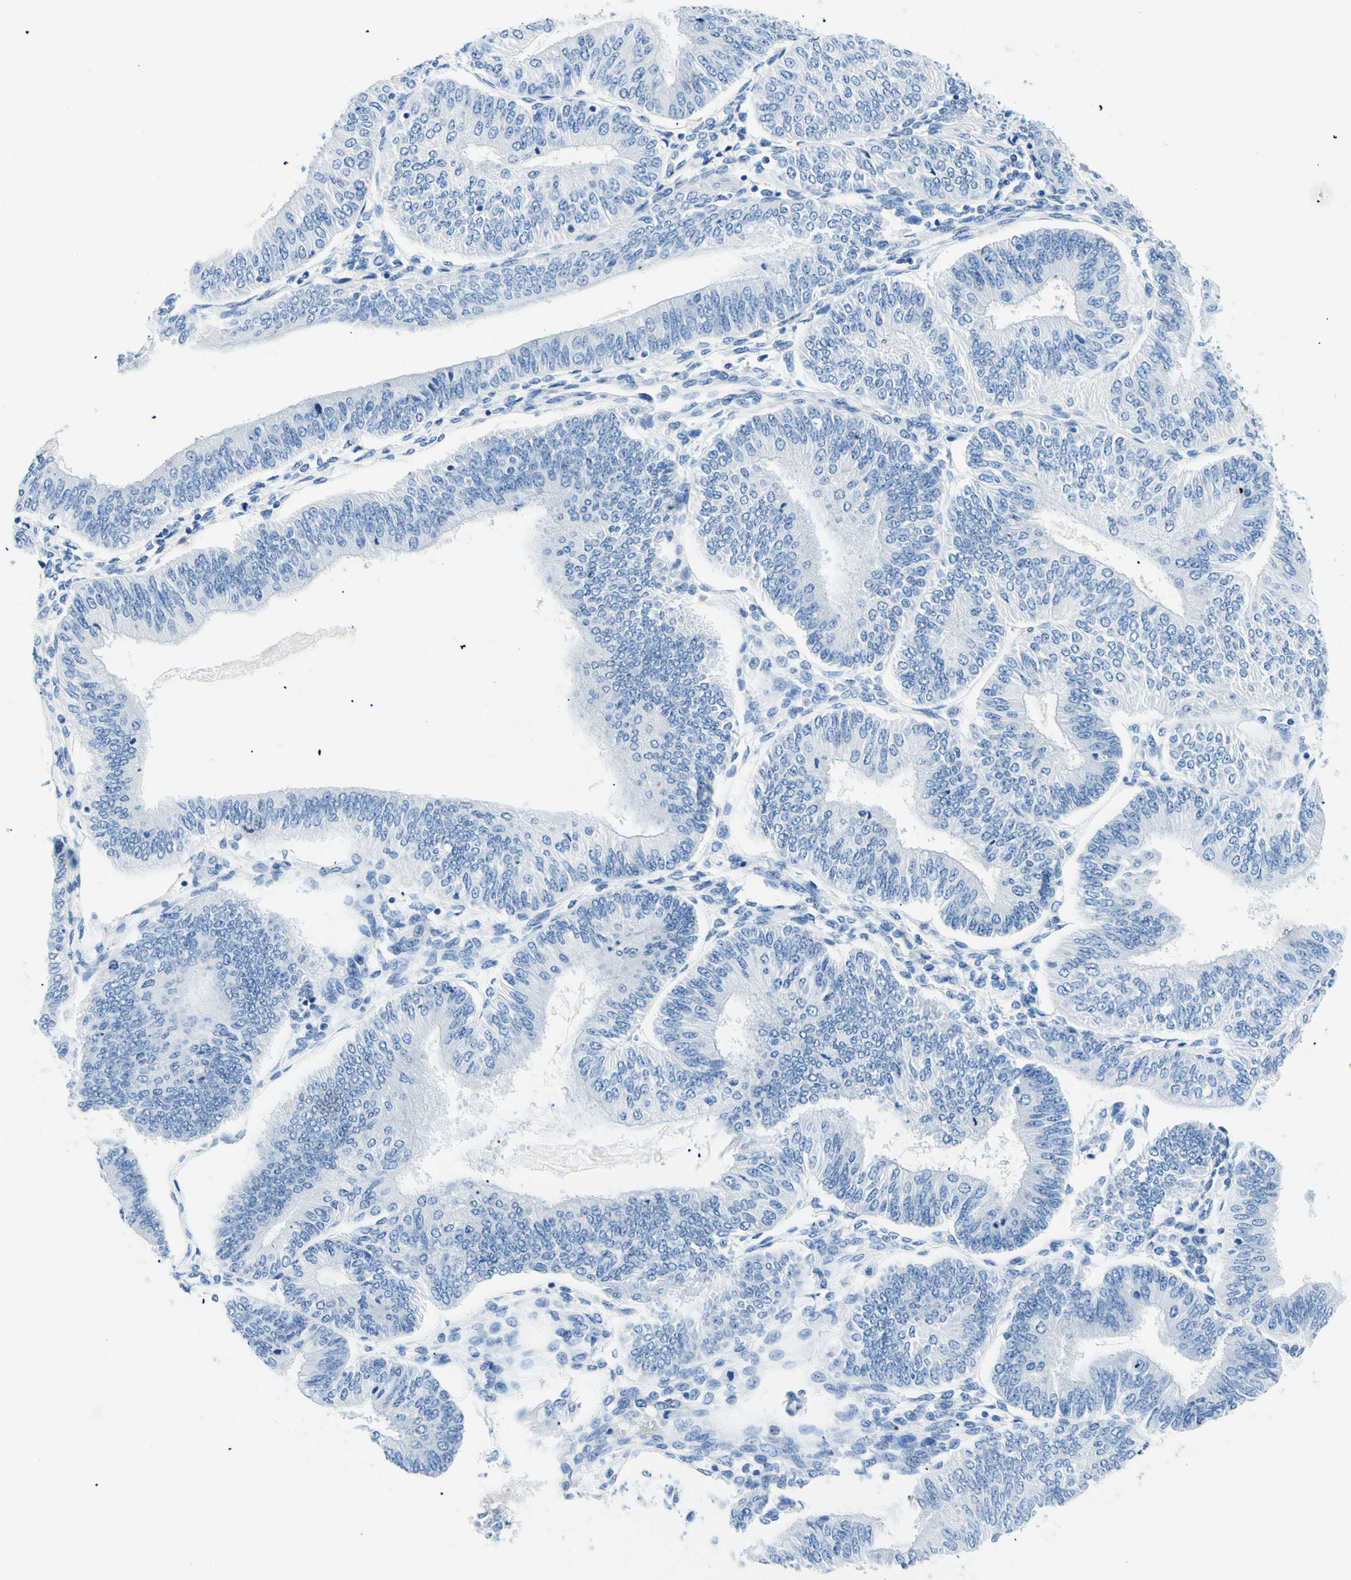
{"staining": {"intensity": "negative", "quantity": "none", "location": "none"}, "tissue": "endometrial cancer", "cell_type": "Tumor cells", "image_type": "cancer", "snomed": [{"axis": "morphology", "description": "Adenocarcinoma, NOS"}, {"axis": "topography", "description": "Endometrium"}], "caption": "Tumor cells show no significant expression in endometrial adenocarcinoma. The staining is performed using DAB brown chromogen with nuclei counter-stained in using hematoxylin.", "gene": "MYH2", "patient": {"sex": "female", "age": 58}}